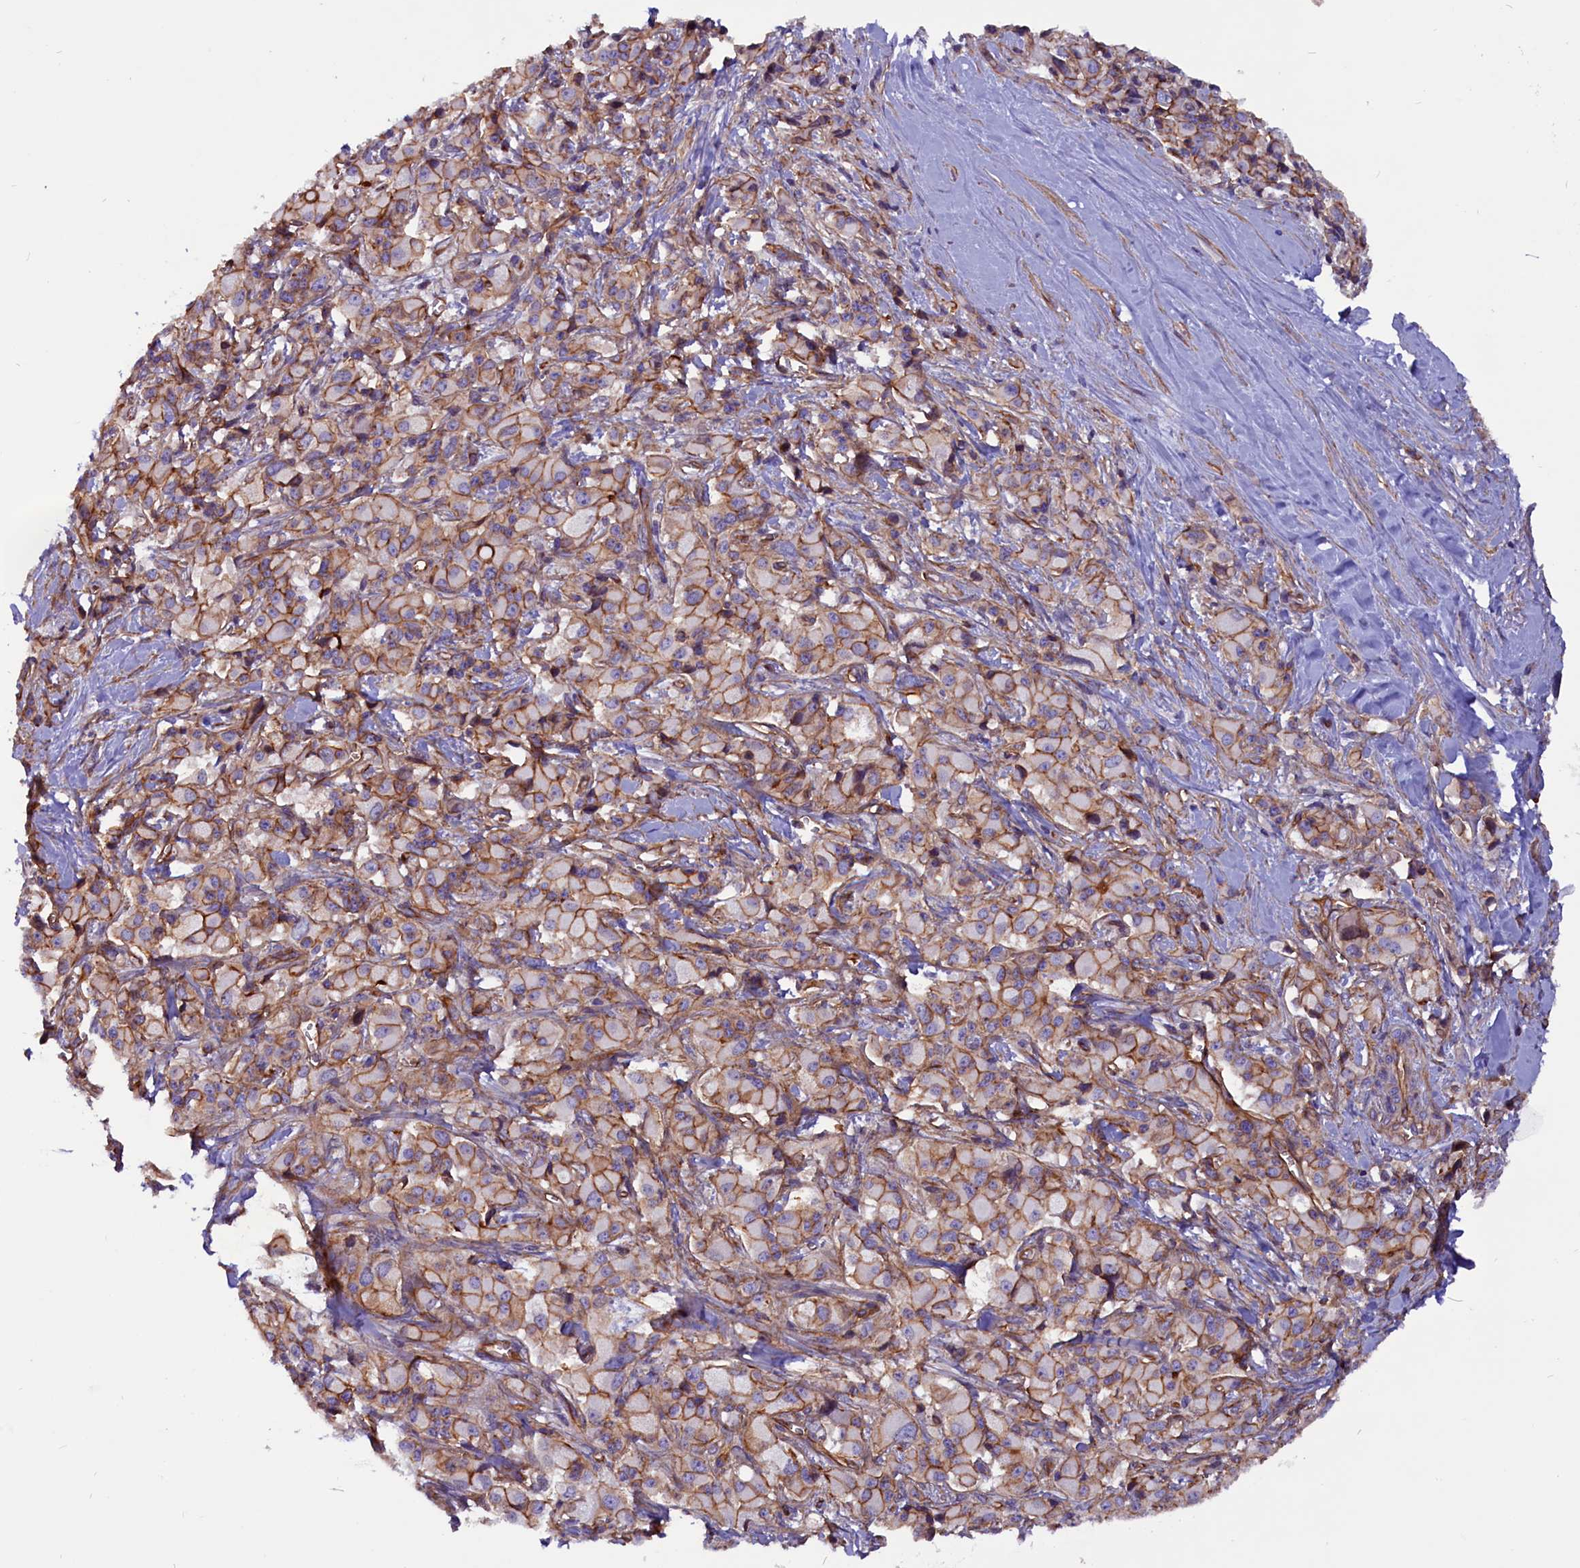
{"staining": {"intensity": "moderate", "quantity": ">75%", "location": "cytoplasmic/membranous"}, "tissue": "pancreatic cancer", "cell_type": "Tumor cells", "image_type": "cancer", "snomed": [{"axis": "morphology", "description": "Adenocarcinoma, NOS"}, {"axis": "topography", "description": "Pancreas"}], "caption": "This micrograph demonstrates pancreatic cancer (adenocarcinoma) stained with immunohistochemistry to label a protein in brown. The cytoplasmic/membranous of tumor cells show moderate positivity for the protein. Nuclei are counter-stained blue.", "gene": "ZNF749", "patient": {"sex": "male", "age": 65}}